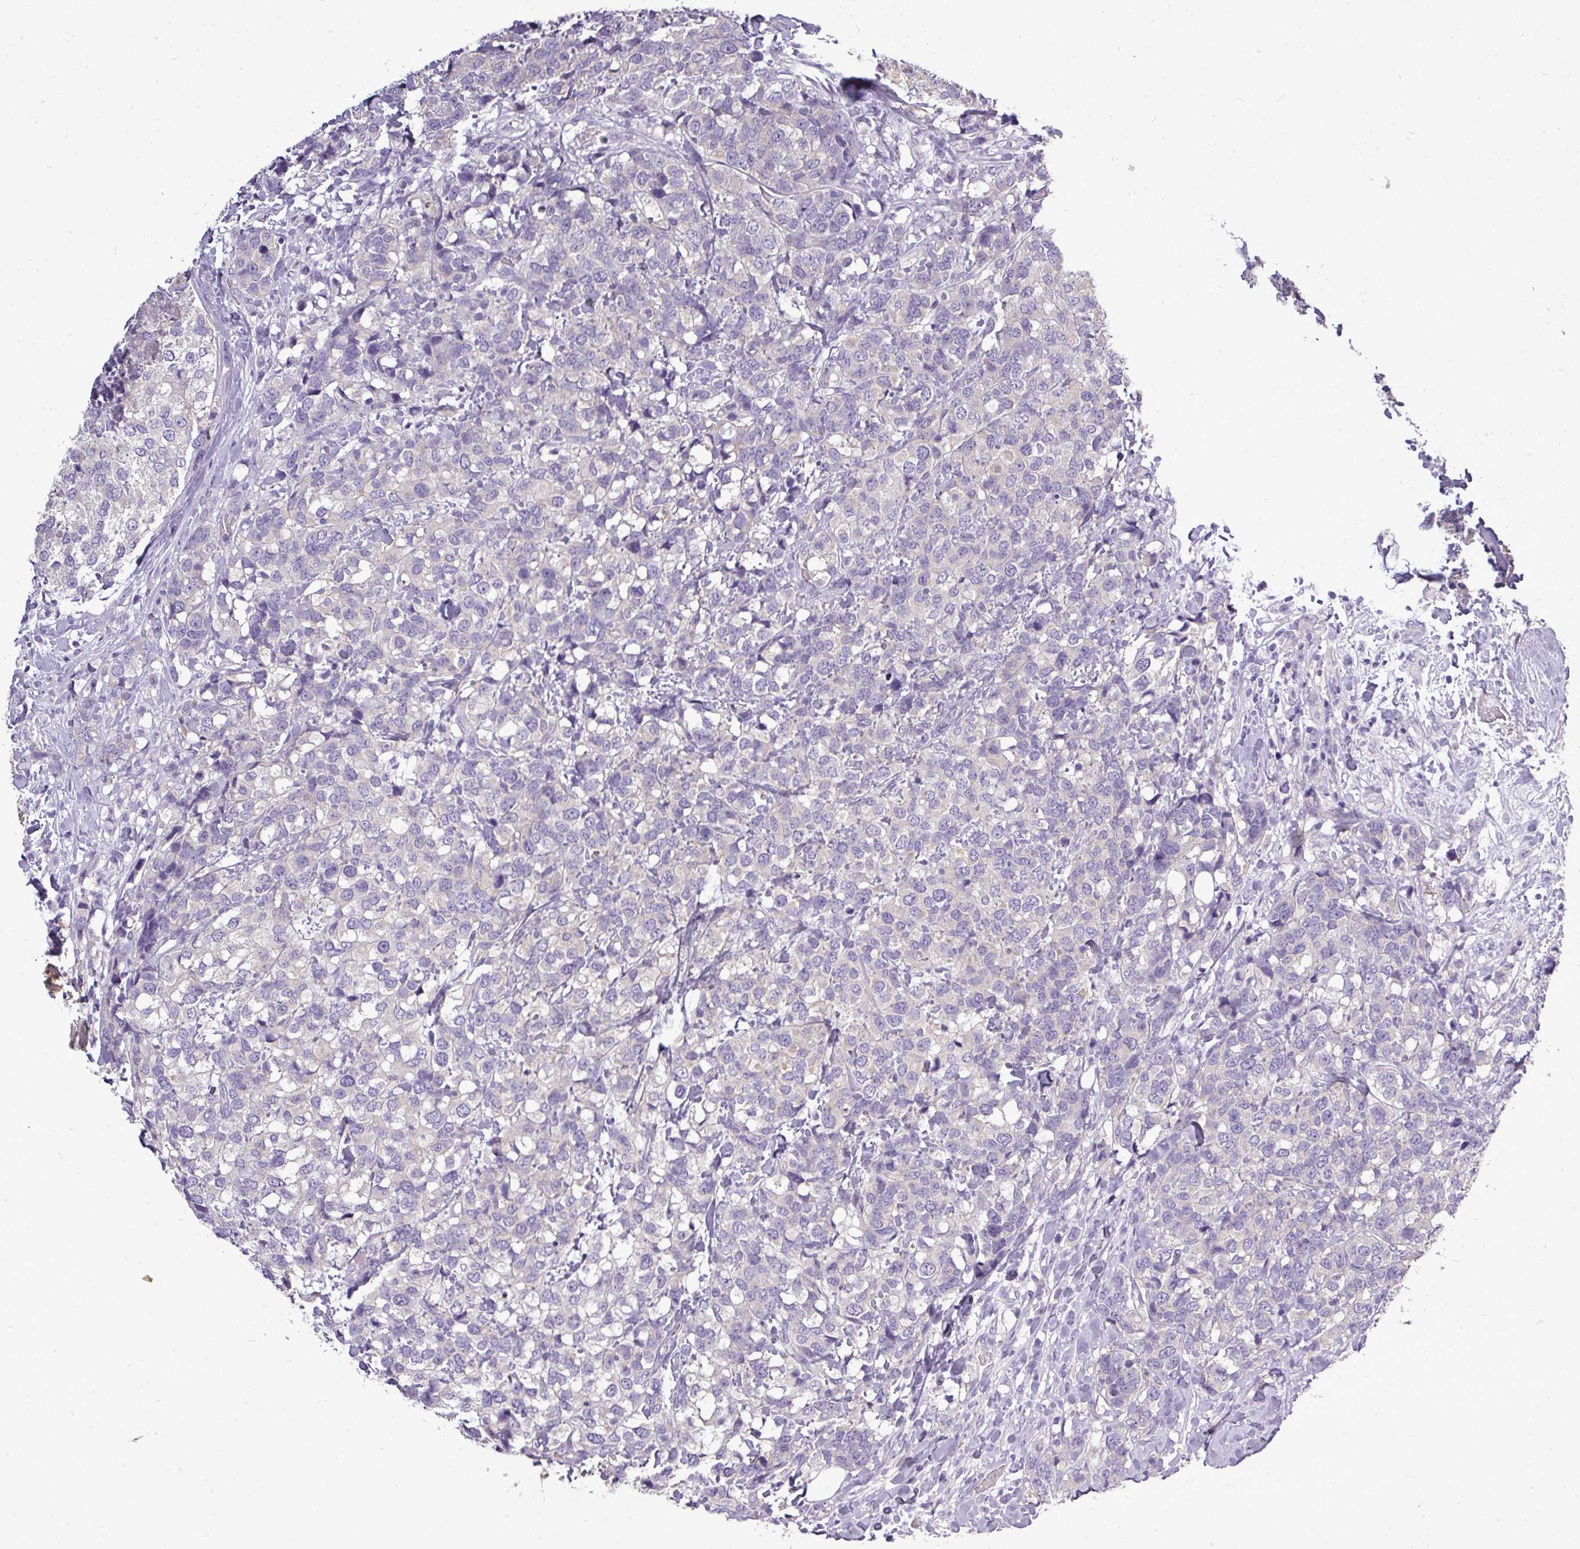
{"staining": {"intensity": "negative", "quantity": "none", "location": "none"}, "tissue": "breast cancer", "cell_type": "Tumor cells", "image_type": "cancer", "snomed": [{"axis": "morphology", "description": "Lobular carcinoma"}, {"axis": "topography", "description": "Breast"}], "caption": "Immunohistochemistry of human breast cancer (lobular carcinoma) demonstrates no expression in tumor cells.", "gene": "DNAAF9", "patient": {"sex": "female", "age": 59}}